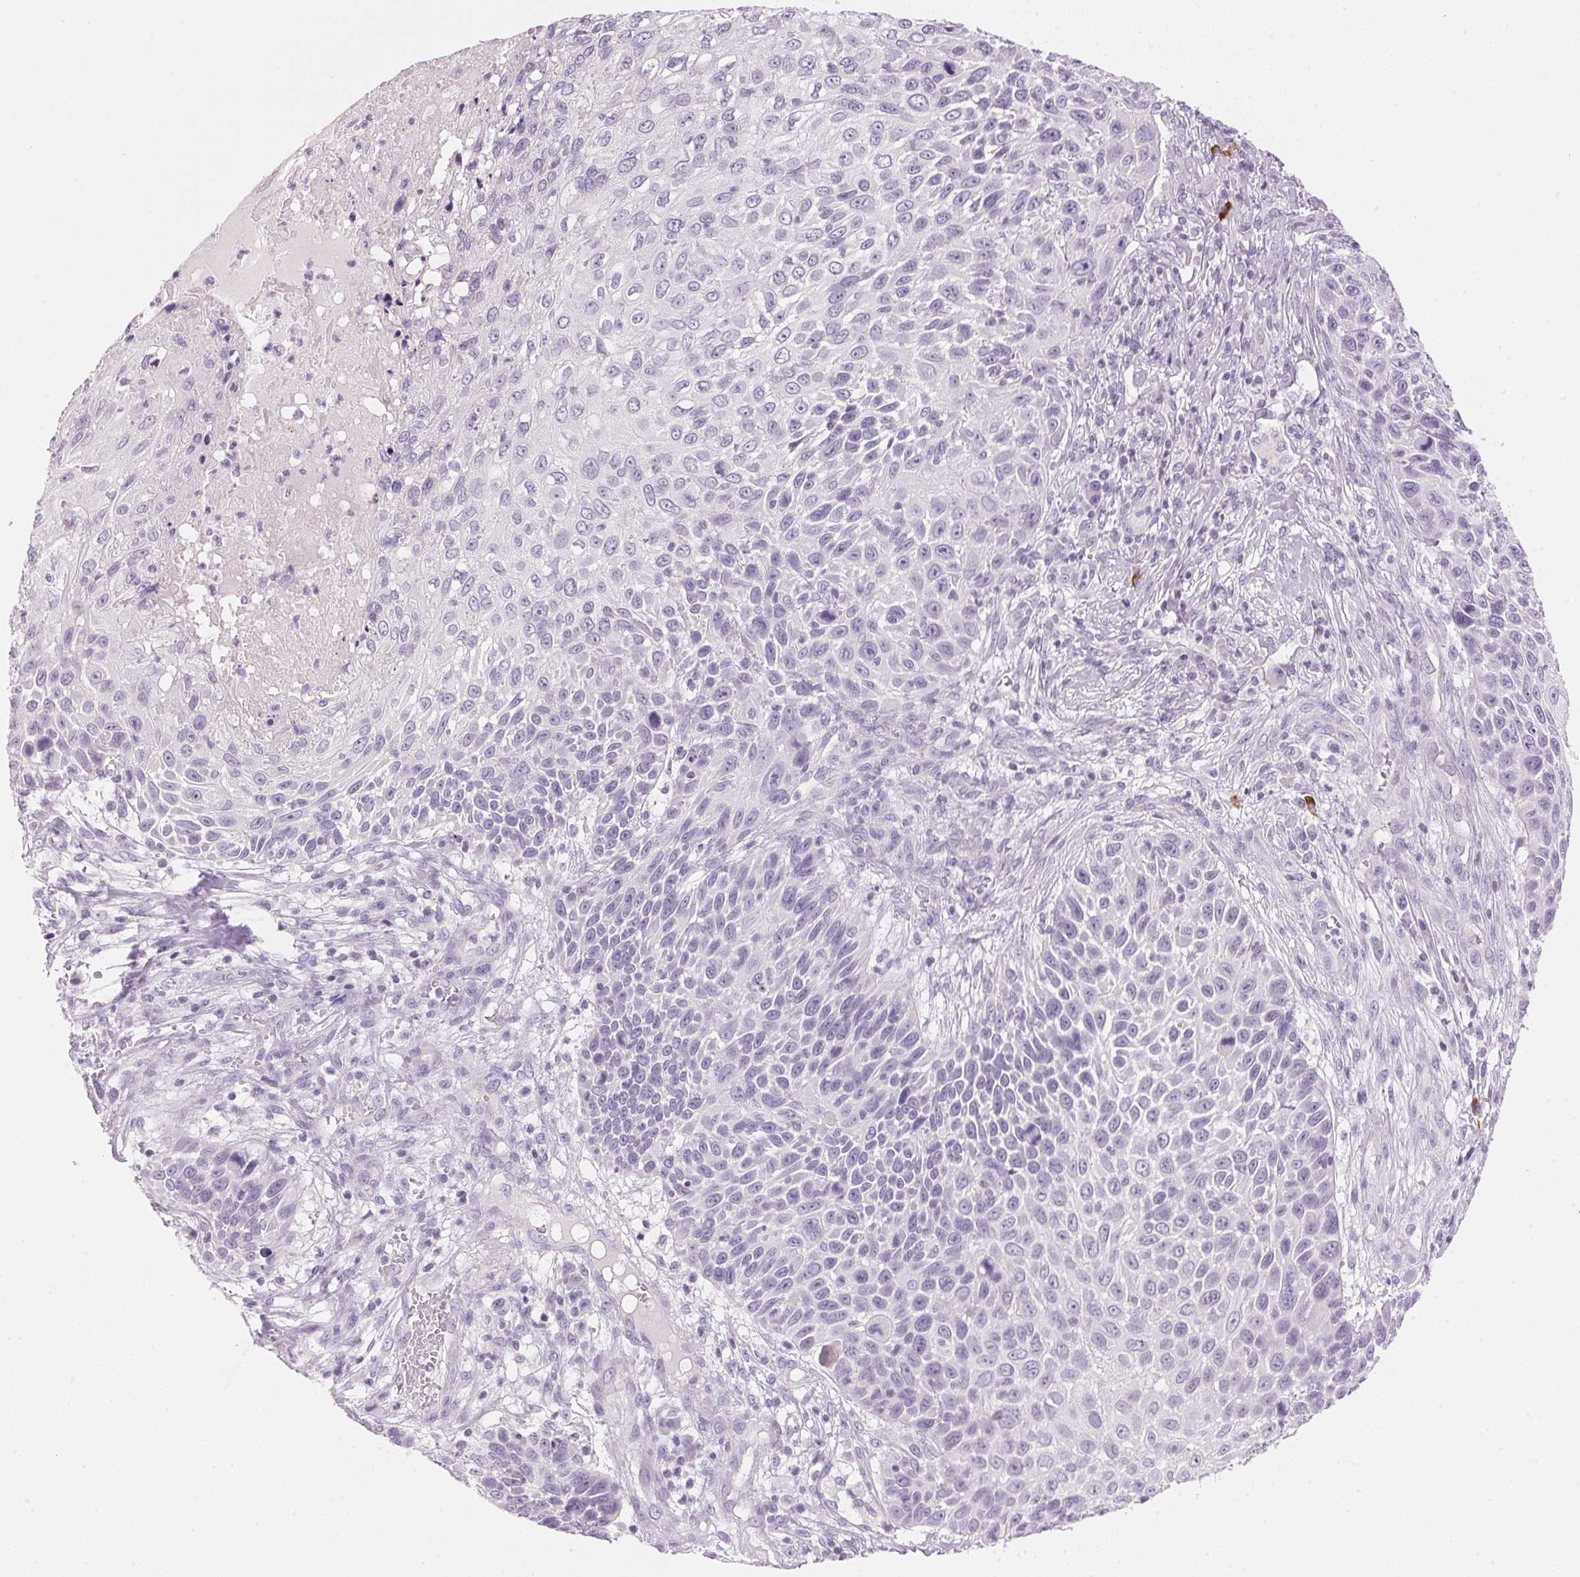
{"staining": {"intensity": "negative", "quantity": "none", "location": "none"}, "tissue": "skin cancer", "cell_type": "Tumor cells", "image_type": "cancer", "snomed": [{"axis": "morphology", "description": "Squamous cell carcinoma, NOS"}, {"axis": "topography", "description": "Skin"}], "caption": "High power microscopy micrograph of an immunohistochemistry histopathology image of squamous cell carcinoma (skin), revealing no significant expression in tumor cells.", "gene": "CYP11B1", "patient": {"sex": "male", "age": 92}}